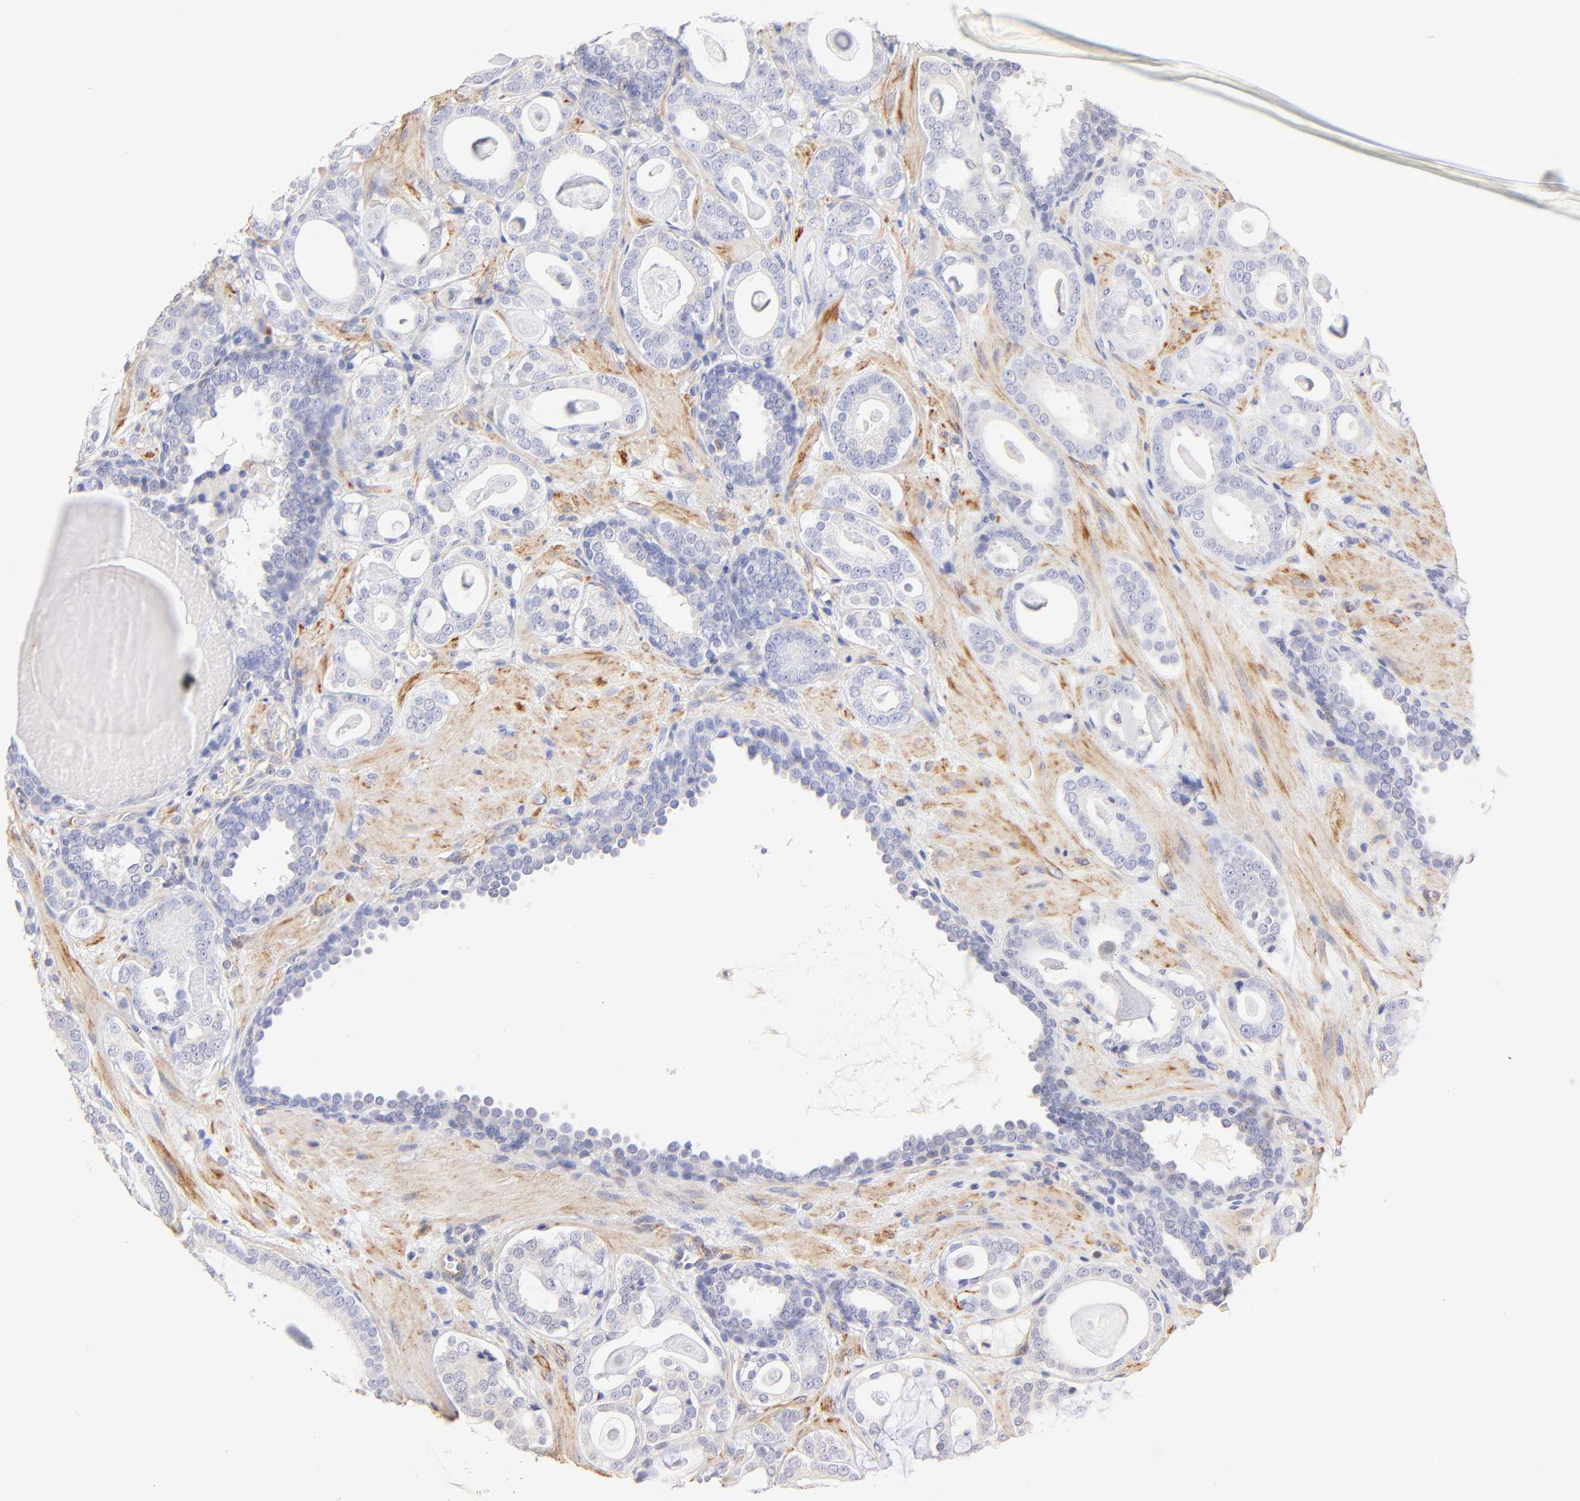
{"staining": {"intensity": "negative", "quantity": "none", "location": "none"}, "tissue": "prostate cancer", "cell_type": "Tumor cells", "image_type": "cancer", "snomed": [{"axis": "morphology", "description": "Adenocarcinoma, Low grade"}, {"axis": "topography", "description": "Prostate"}], "caption": "IHC photomicrograph of prostate adenocarcinoma (low-grade) stained for a protein (brown), which displays no staining in tumor cells.", "gene": "ACTRT1", "patient": {"sex": "male", "age": 57}}